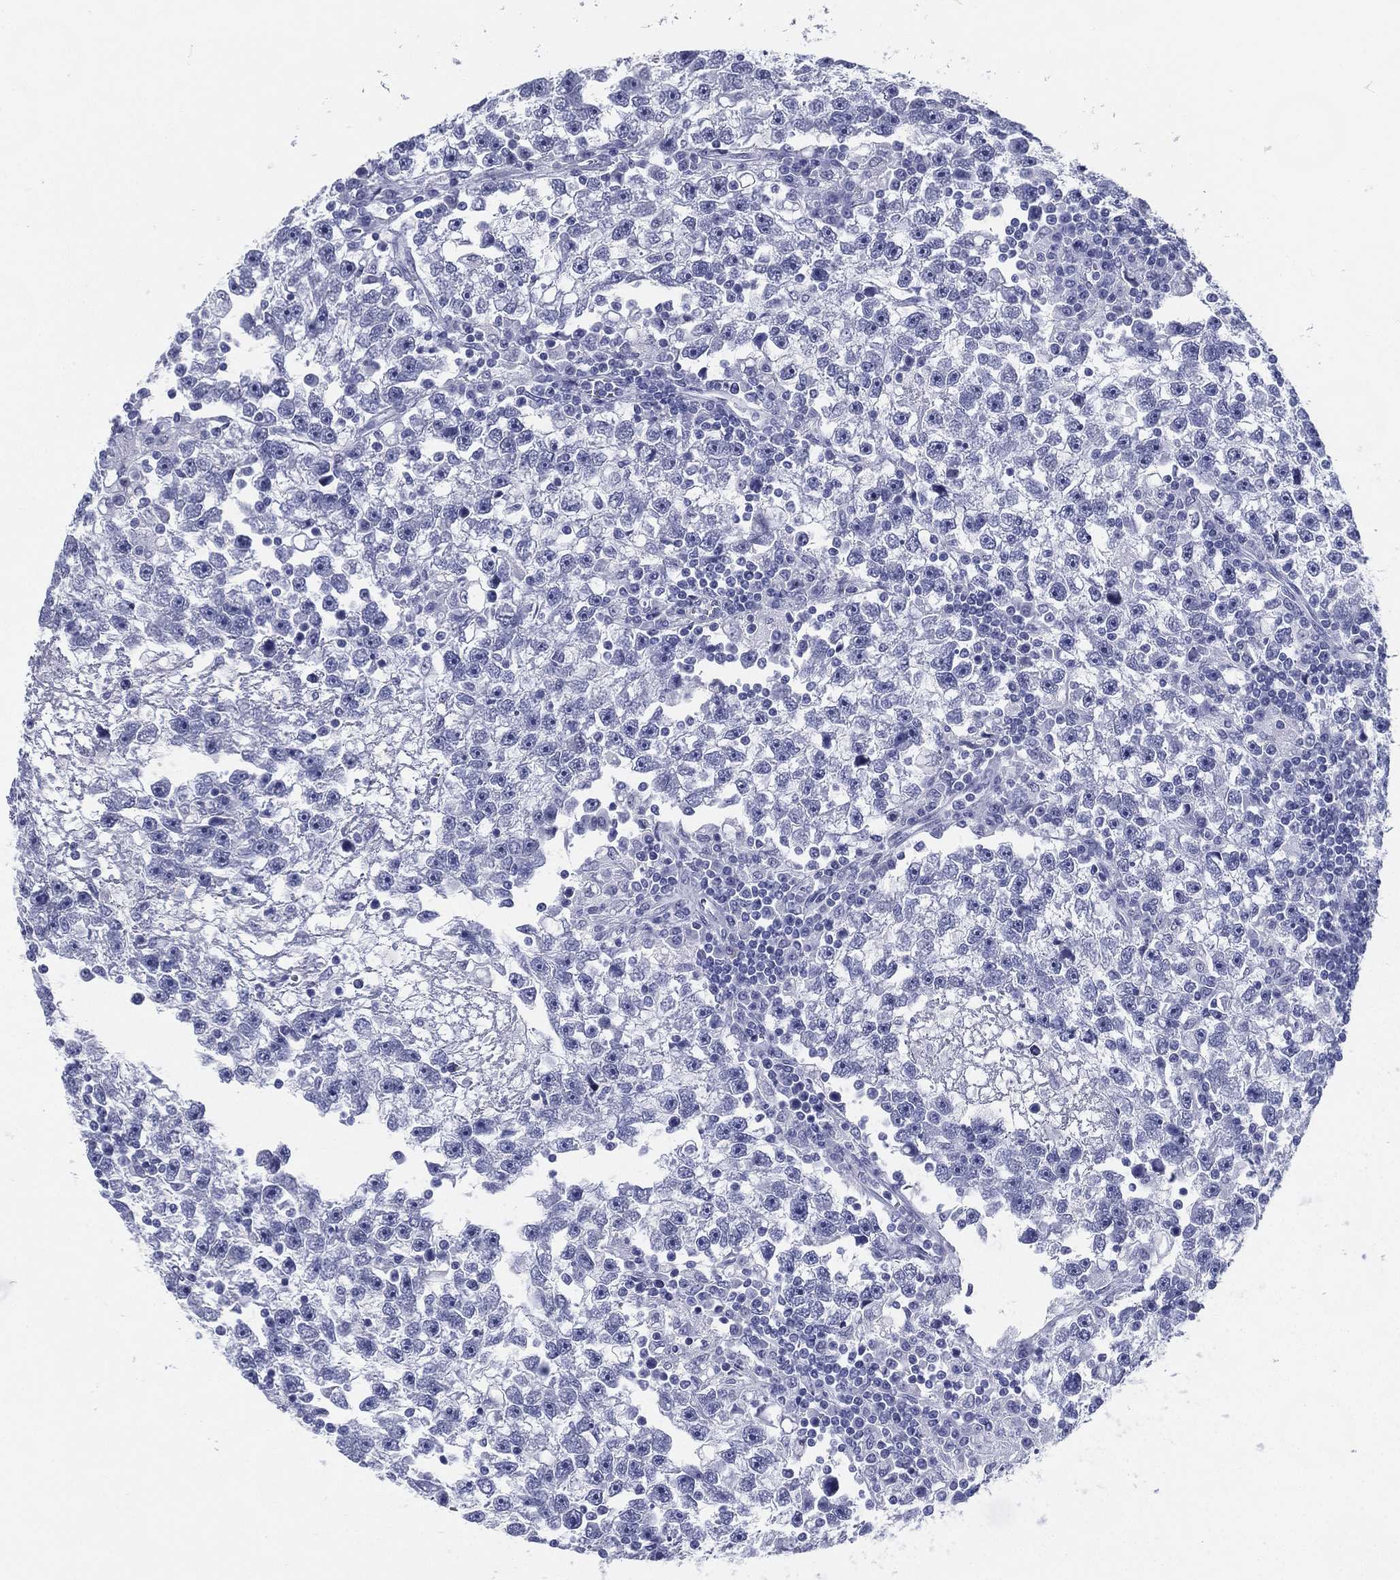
{"staining": {"intensity": "negative", "quantity": "none", "location": "none"}, "tissue": "testis cancer", "cell_type": "Tumor cells", "image_type": "cancer", "snomed": [{"axis": "morphology", "description": "Seminoma, NOS"}, {"axis": "topography", "description": "Testis"}], "caption": "Tumor cells are negative for protein expression in human testis cancer (seminoma).", "gene": "ATP1B2", "patient": {"sex": "male", "age": 47}}